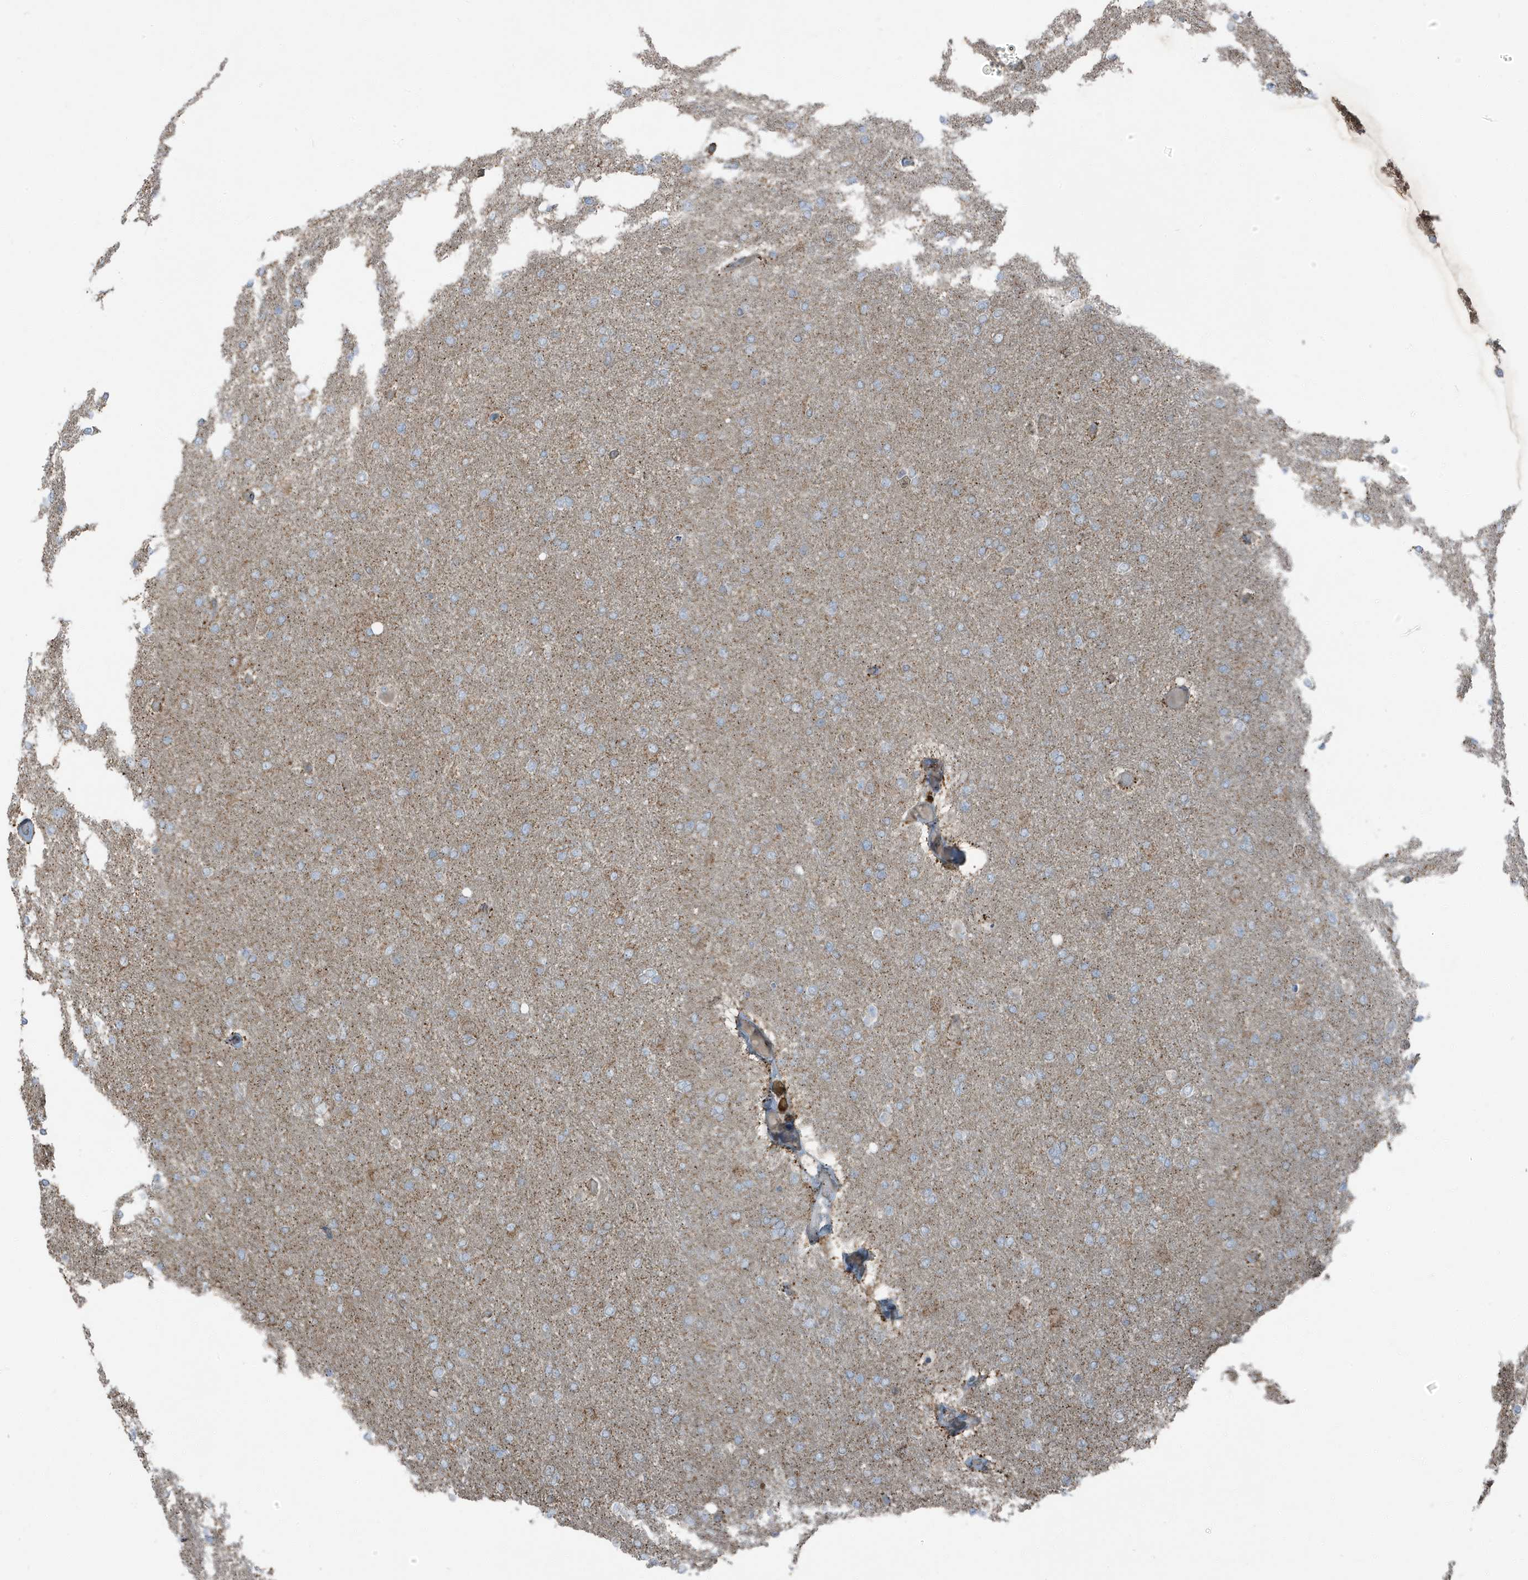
{"staining": {"intensity": "weak", "quantity": ">75%", "location": "cytoplasmic/membranous"}, "tissue": "glioma", "cell_type": "Tumor cells", "image_type": "cancer", "snomed": [{"axis": "morphology", "description": "Glioma, malignant, High grade"}, {"axis": "topography", "description": "Cerebral cortex"}], "caption": "Protein expression by immunohistochemistry exhibits weak cytoplasmic/membranous staining in approximately >75% of tumor cells in malignant glioma (high-grade).", "gene": "AZI2", "patient": {"sex": "female", "age": 36}}